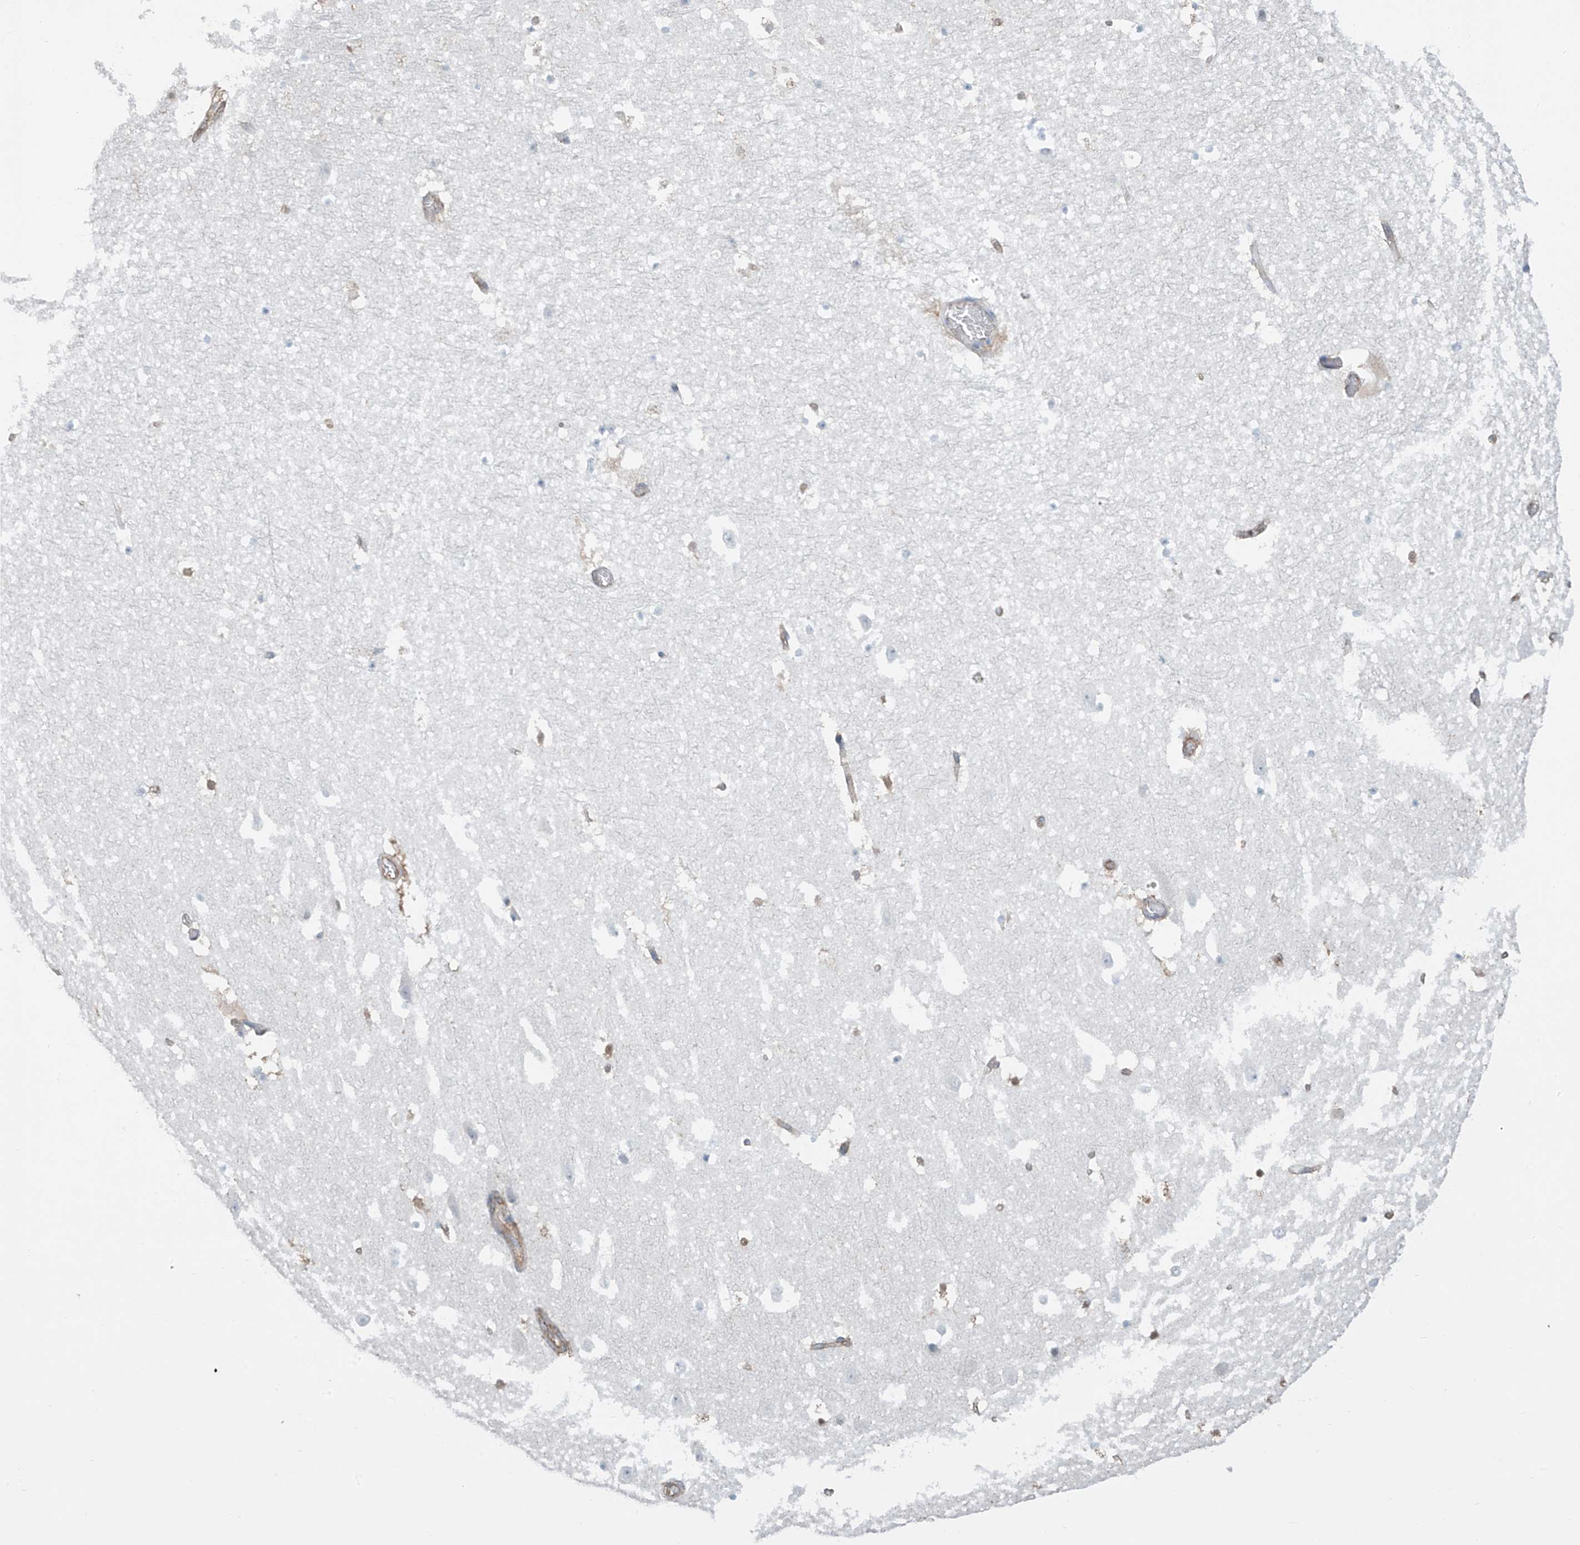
{"staining": {"intensity": "negative", "quantity": "none", "location": "none"}, "tissue": "hippocampus", "cell_type": "Glial cells", "image_type": "normal", "snomed": [{"axis": "morphology", "description": "Normal tissue, NOS"}, {"axis": "topography", "description": "Hippocampus"}], "caption": "IHC micrograph of normal hippocampus stained for a protein (brown), which exhibits no staining in glial cells.", "gene": "ZNF846", "patient": {"sex": "female", "age": 52}}